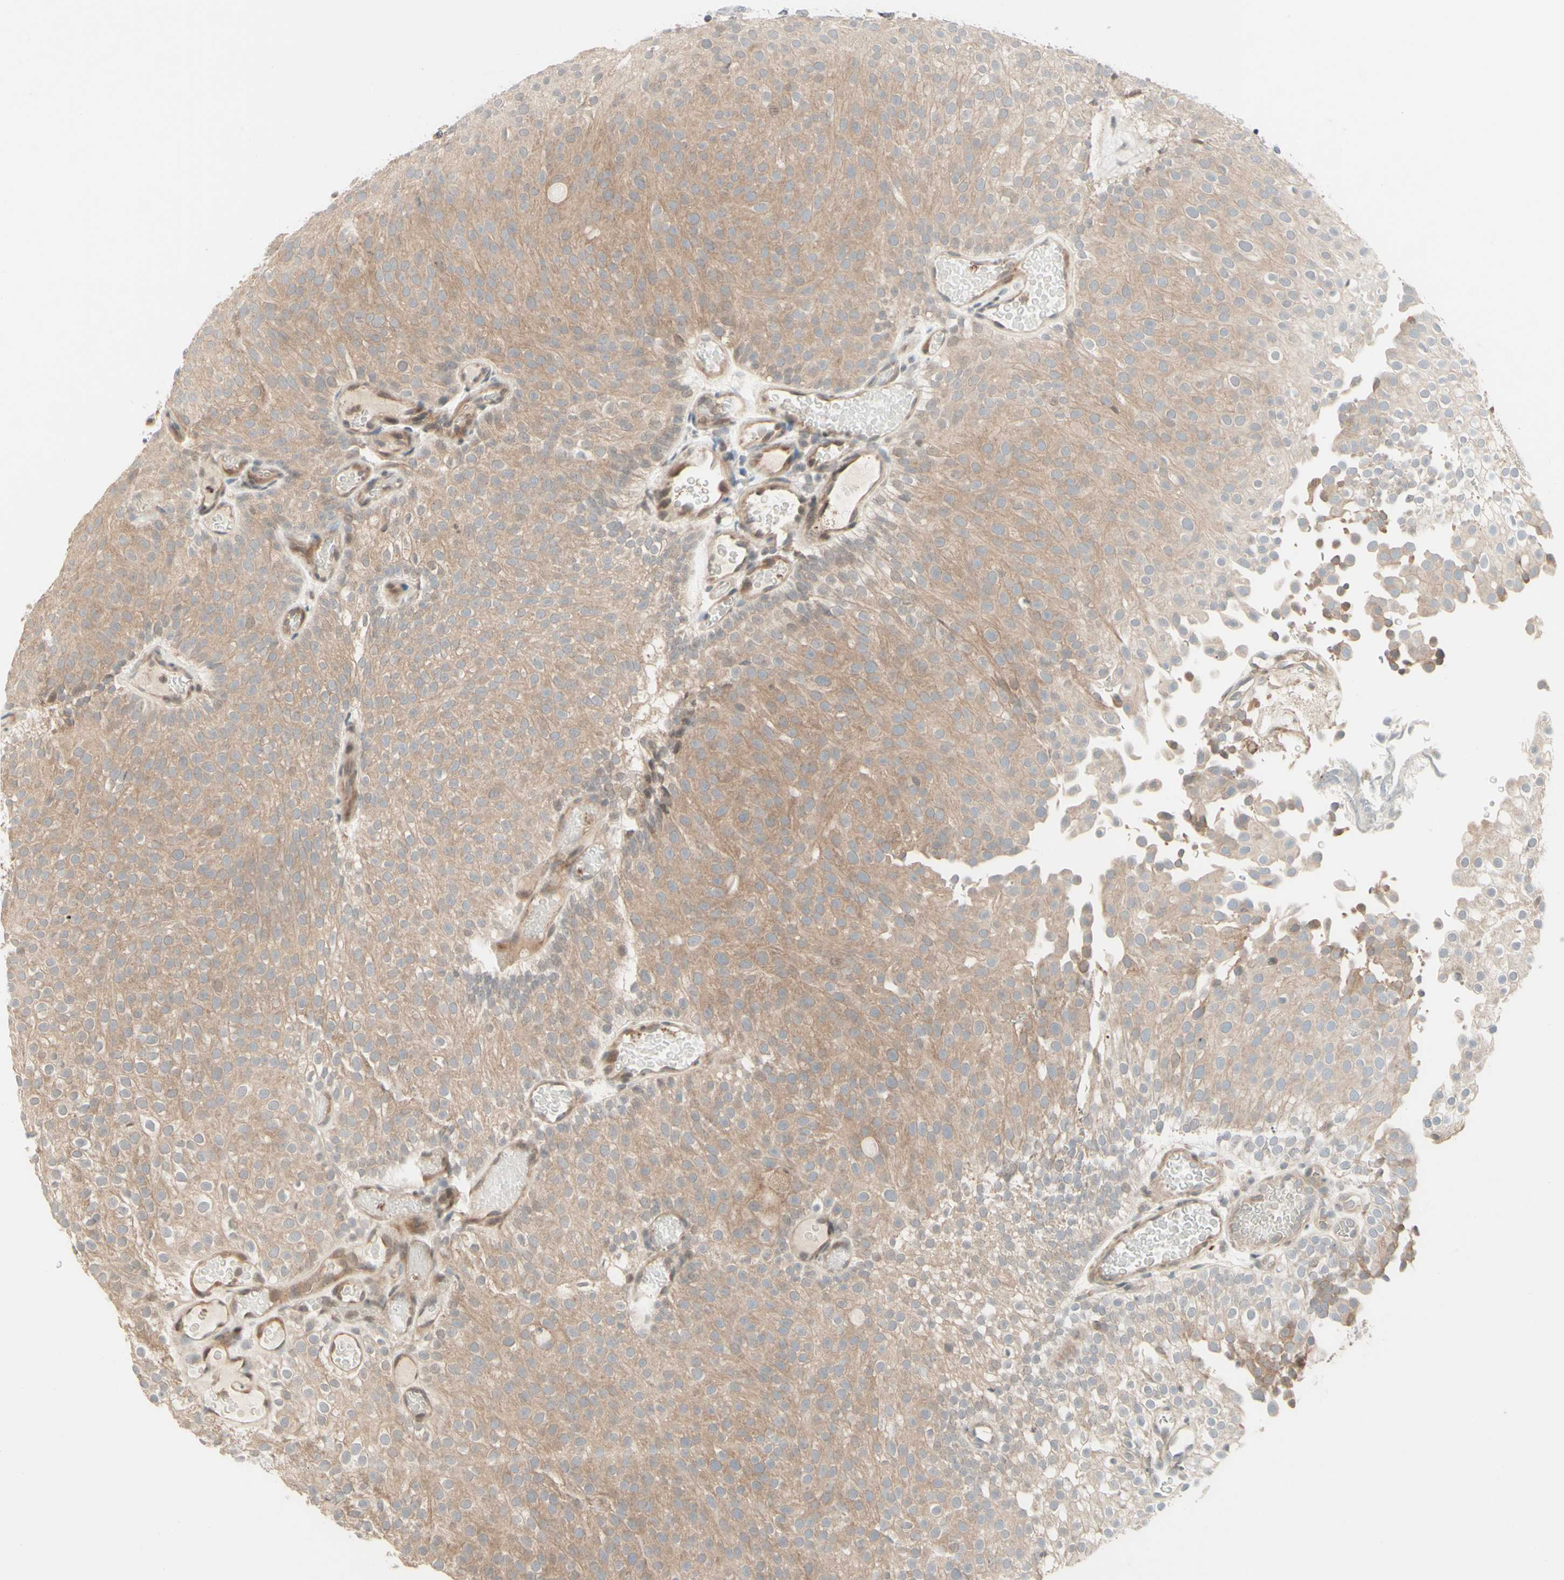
{"staining": {"intensity": "weak", "quantity": ">75%", "location": "cytoplasmic/membranous"}, "tissue": "urothelial cancer", "cell_type": "Tumor cells", "image_type": "cancer", "snomed": [{"axis": "morphology", "description": "Urothelial carcinoma, Low grade"}, {"axis": "topography", "description": "Urinary bladder"}], "caption": "Approximately >75% of tumor cells in human urothelial cancer show weak cytoplasmic/membranous protein staining as visualized by brown immunohistochemical staining.", "gene": "ZW10", "patient": {"sex": "male", "age": 78}}